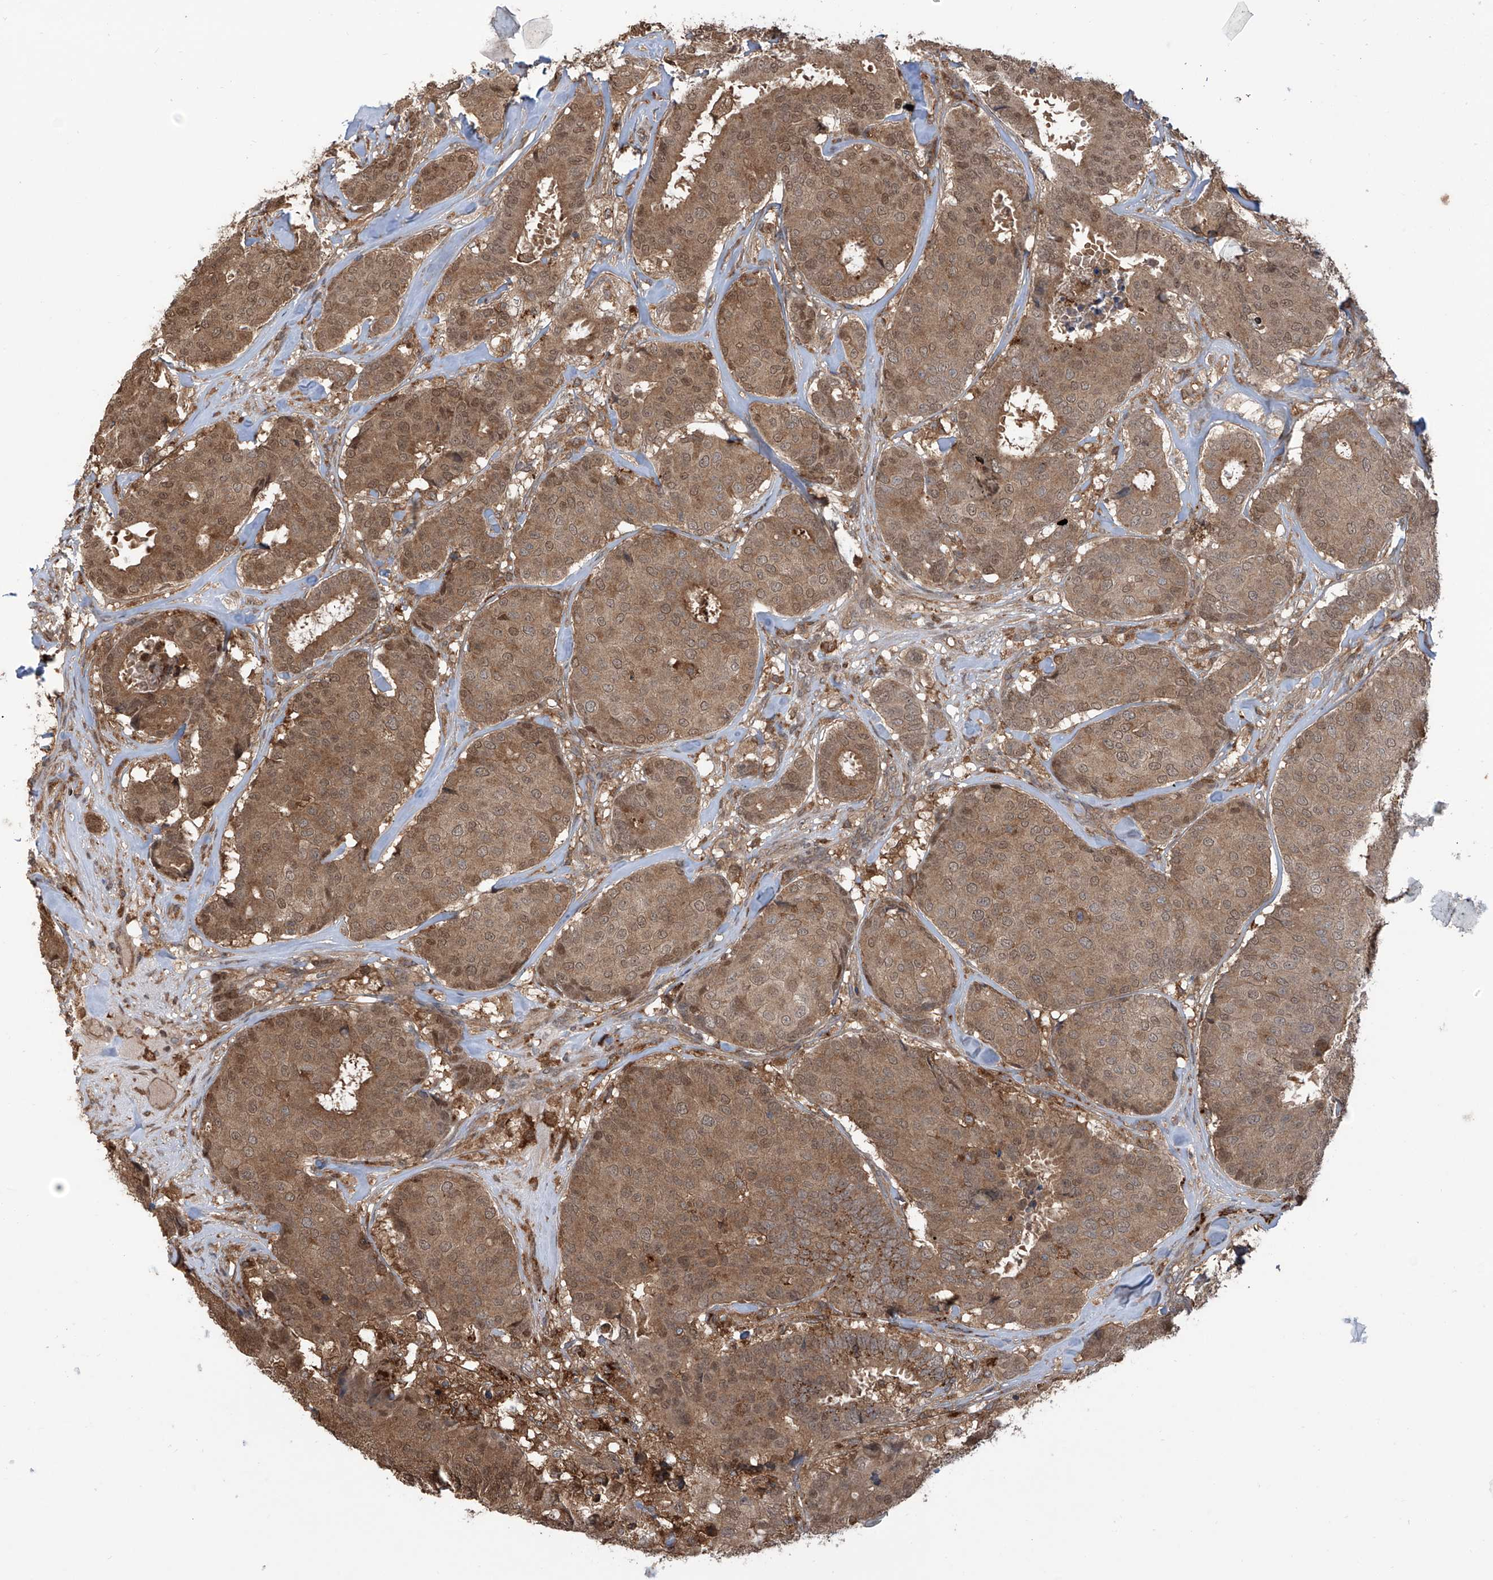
{"staining": {"intensity": "moderate", "quantity": ">75%", "location": "cytoplasmic/membranous,nuclear"}, "tissue": "breast cancer", "cell_type": "Tumor cells", "image_type": "cancer", "snomed": [{"axis": "morphology", "description": "Duct carcinoma"}, {"axis": "topography", "description": "Breast"}], "caption": "A histopathology image of human breast cancer (intraductal carcinoma) stained for a protein shows moderate cytoplasmic/membranous and nuclear brown staining in tumor cells.", "gene": "HOXC8", "patient": {"sex": "female", "age": 75}}